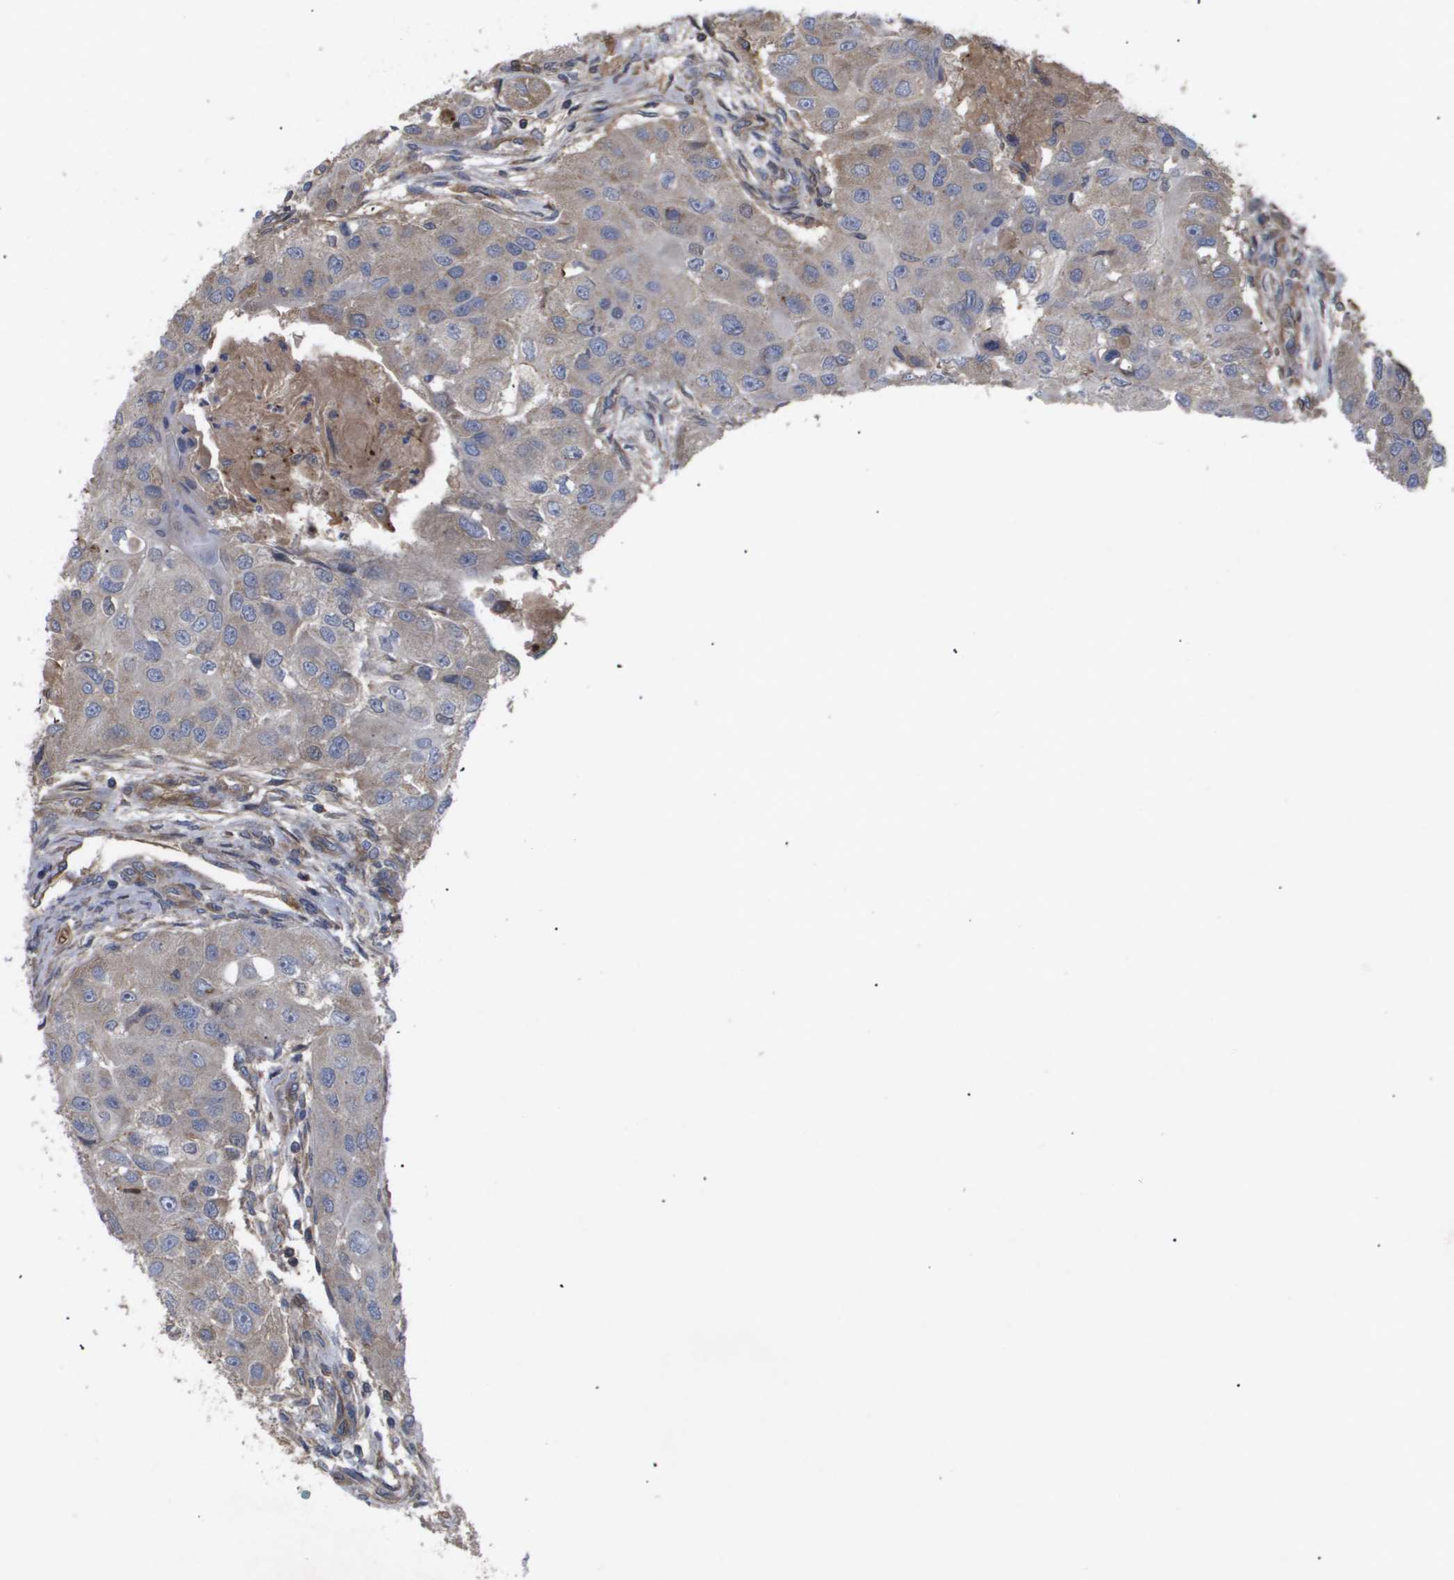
{"staining": {"intensity": "weak", "quantity": ">75%", "location": "cytoplasmic/membranous"}, "tissue": "head and neck cancer", "cell_type": "Tumor cells", "image_type": "cancer", "snomed": [{"axis": "morphology", "description": "Normal tissue, NOS"}, {"axis": "morphology", "description": "Squamous cell carcinoma, NOS"}, {"axis": "topography", "description": "Skeletal muscle"}, {"axis": "topography", "description": "Head-Neck"}], "caption": "IHC (DAB) staining of squamous cell carcinoma (head and neck) demonstrates weak cytoplasmic/membranous protein staining in about >75% of tumor cells. (IHC, brightfield microscopy, high magnification).", "gene": "TNS1", "patient": {"sex": "male", "age": 51}}